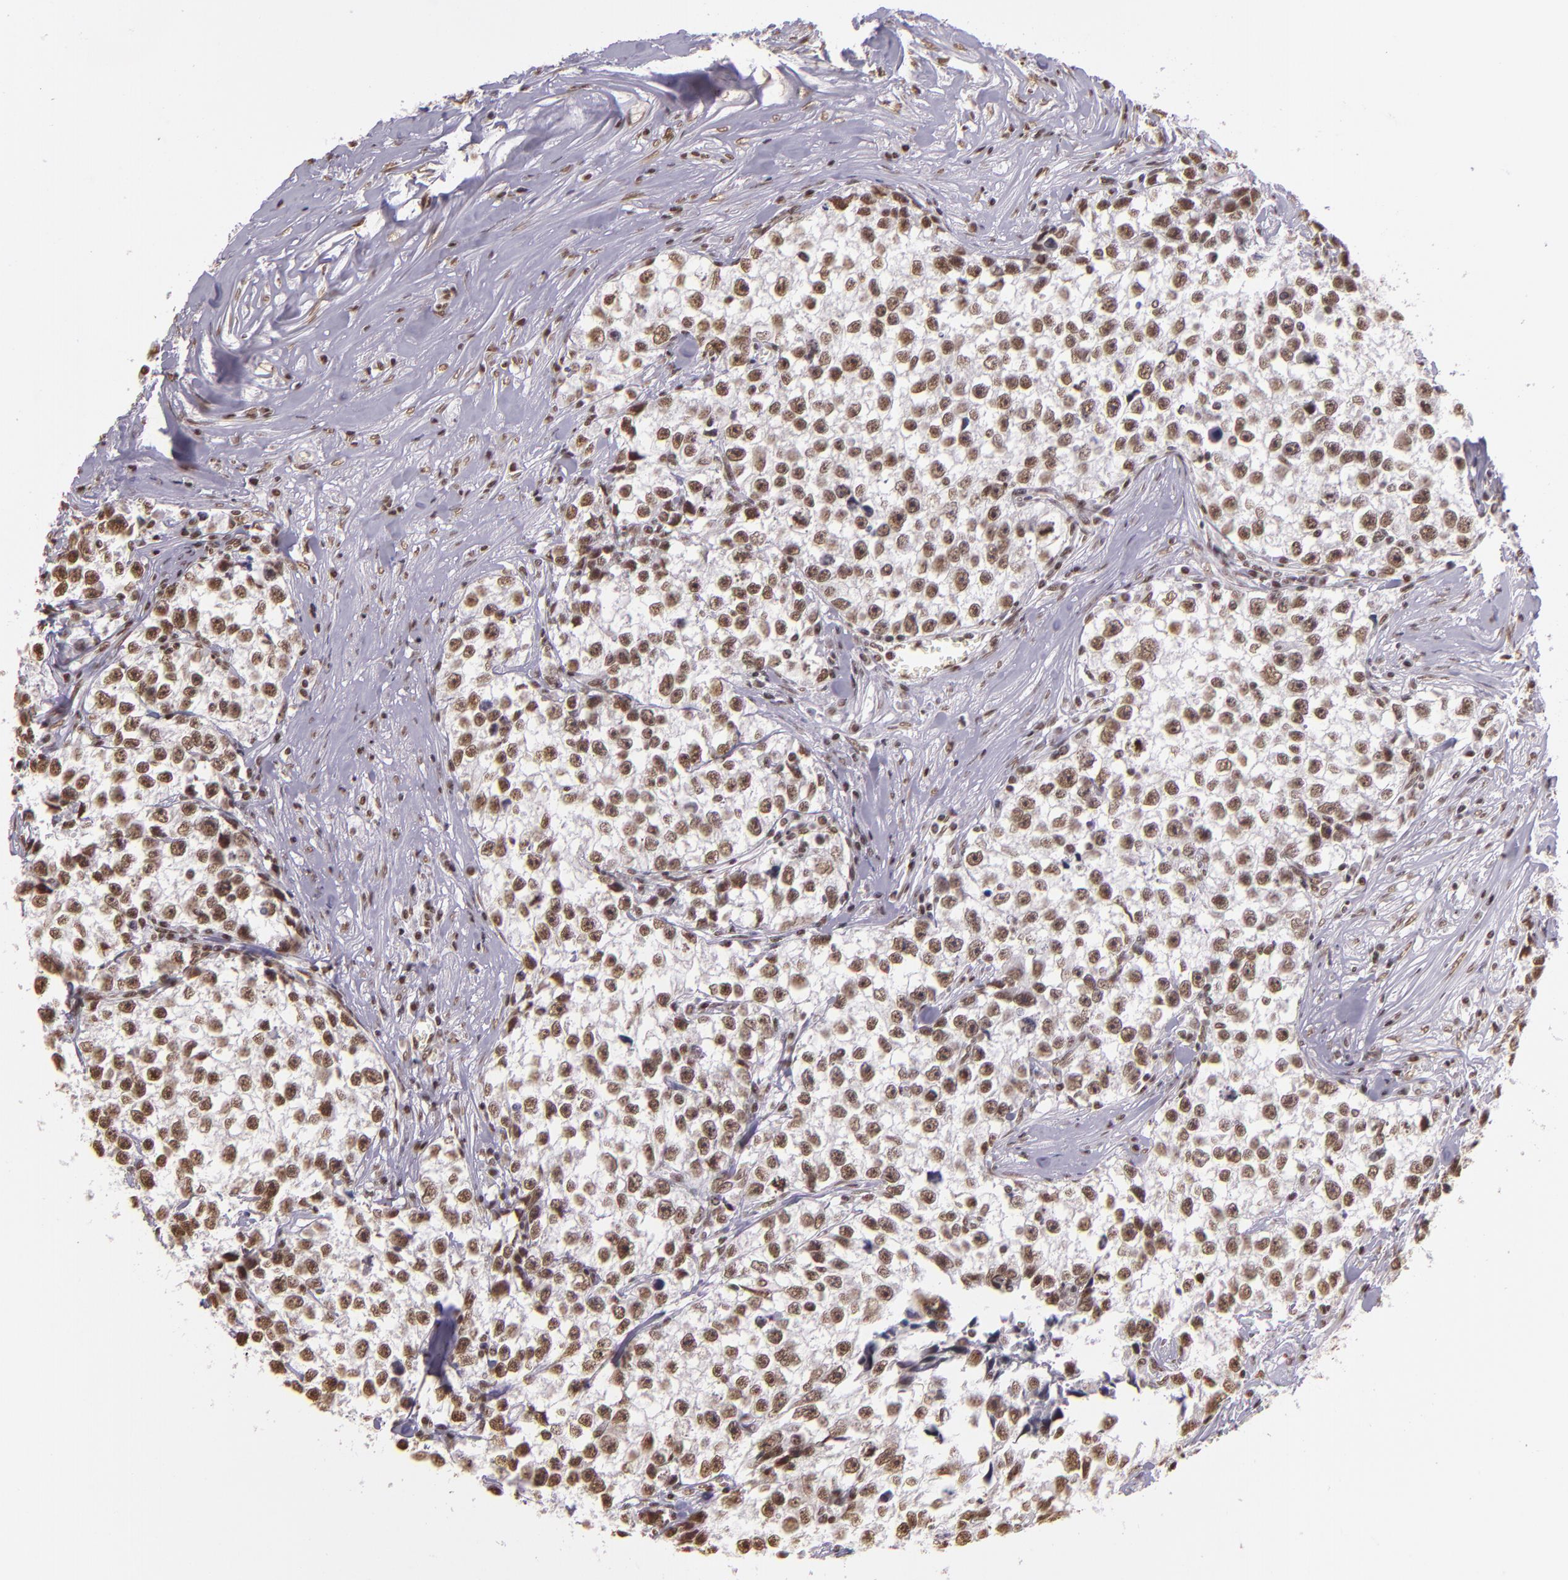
{"staining": {"intensity": "moderate", "quantity": ">75%", "location": "nuclear"}, "tissue": "testis cancer", "cell_type": "Tumor cells", "image_type": "cancer", "snomed": [{"axis": "morphology", "description": "Seminoma, NOS"}, {"axis": "morphology", "description": "Carcinoma, Embryonal, NOS"}, {"axis": "topography", "description": "Testis"}], "caption": "Immunohistochemical staining of testis cancer (embryonal carcinoma) reveals medium levels of moderate nuclear staining in approximately >75% of tumor cells.", "gene": "USF1", "patient": {"sex": "male", "age": 30}}